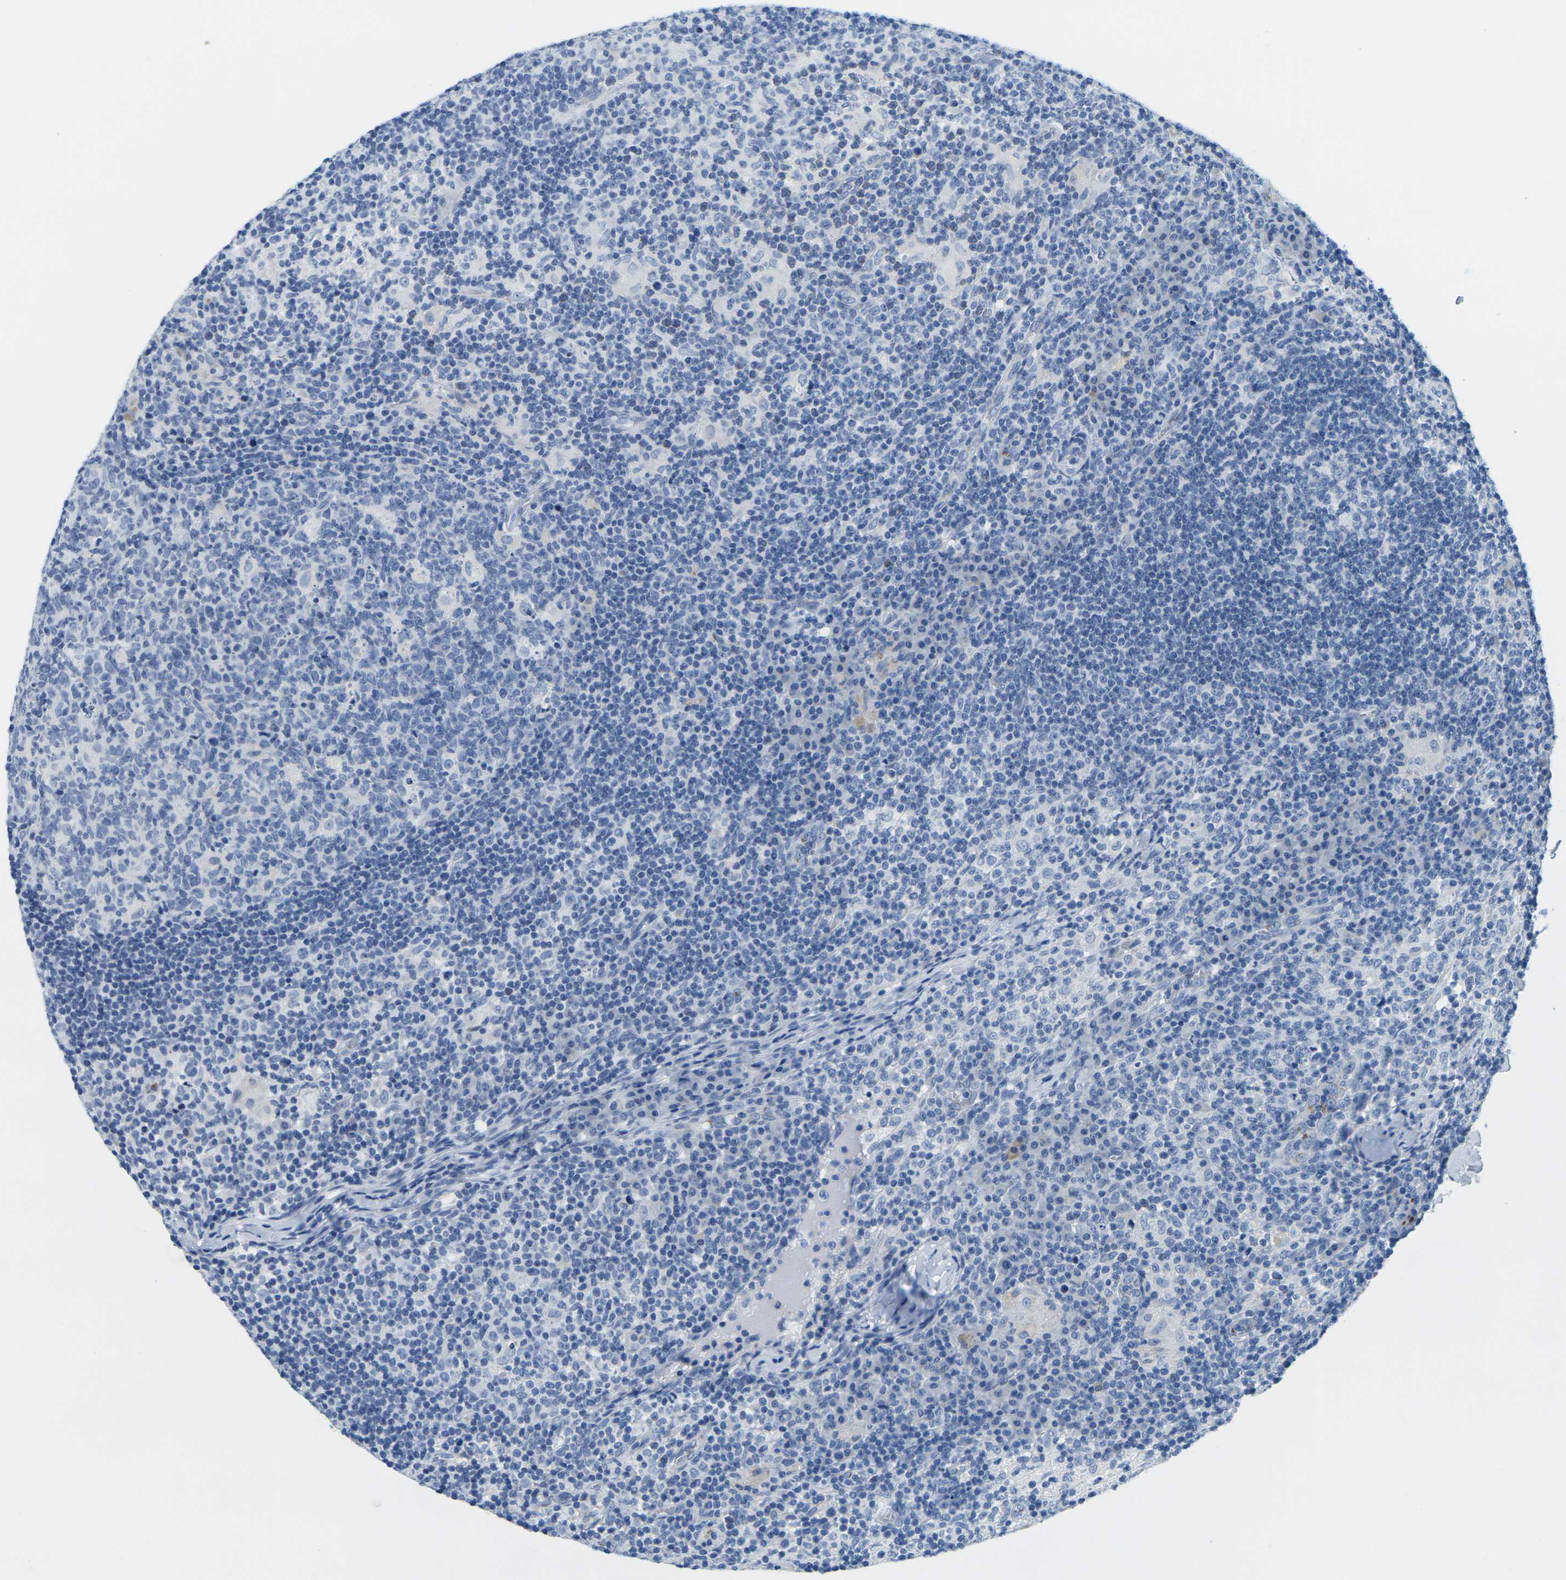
{"staining": {"intensity": "negative", "quantity": "none", "location": "none"}, "tissue": "lymph node", "cell_type": "Germinal center cells", "image_type": "normal", "snomed": [{"axis": "morphology", "description": "Normal tissue, NOS"}, {"axis": "morphology", "description": "Inflammation, NOS"}, {"axis": "topography", "description": "Lymph node"}], "caption": "The immunohistochemistry (IHC) micrograph has no significant expression in germinal center cells of lymph node. (Stains: DAB immunohistochemistry (IHC) with hematoxylin counter stain, Microscopy: brightfield microscopy at high magnification).", "gene": "FAM3D", "patient": {"sex": "male", "age": 55}}